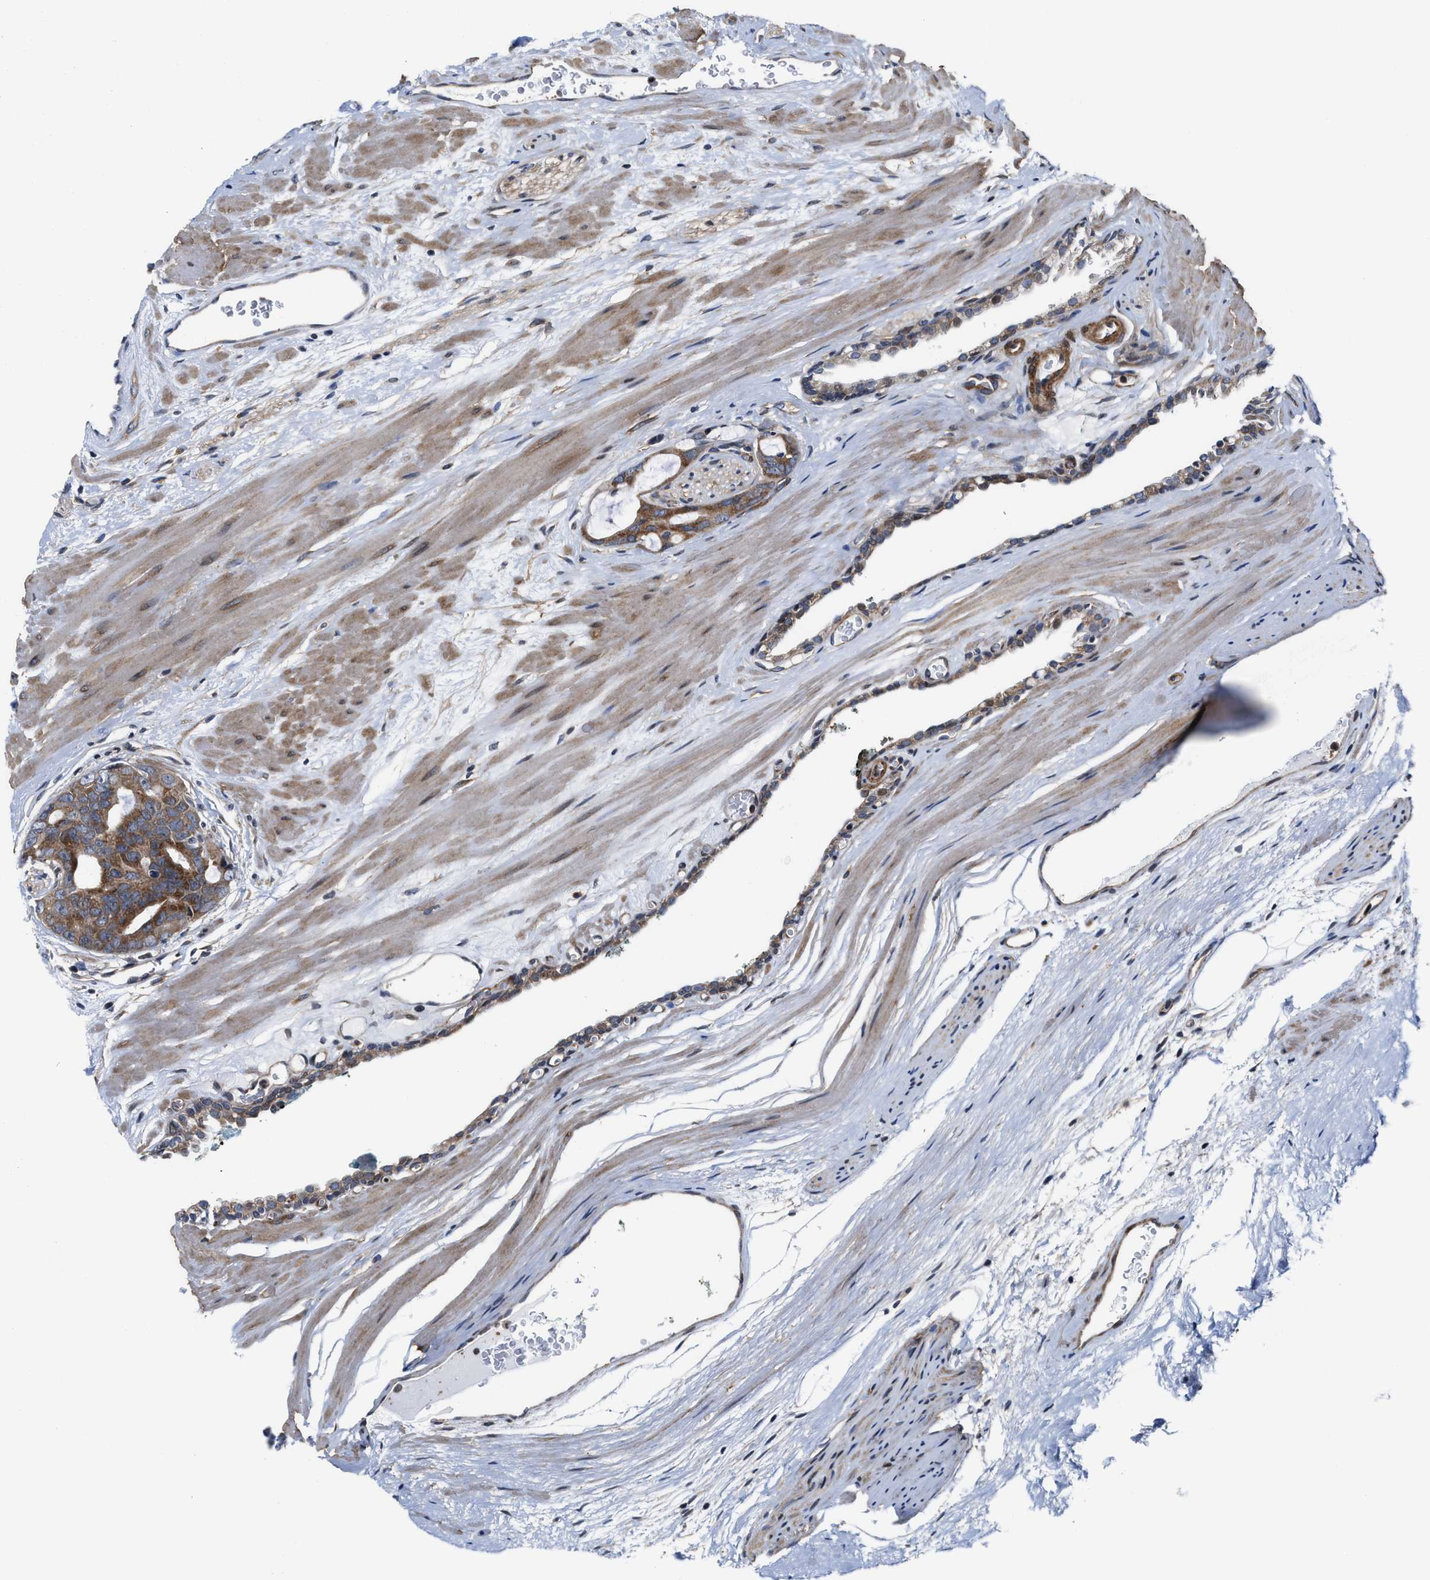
{"staining": {"intensity": "moderate", "quantity": ">75%", "location": "cytoplasmic/membranous"}, "tissue": "prostate cancer", "cell_type": "Tumor cells", "image_type": "cancer", "snomed": [{"axis": "morphology", "description": "Adenocarcinoma, Medium grade"}, {"axis": "topography", "description": "Prostate"}], "caption": "A medium amount of moderate cytoplasmic/membranous staining is appreciated in about >75% of tumor cells in prostate medium-grade adenocarcinoma tissue. (Stains: DAB in brown, nuclei in blue, Microscopy: brightfield microscopy at high magnification).", "gene": "TGFB1I1", "patient": {"sex": "male", "age": 53}}